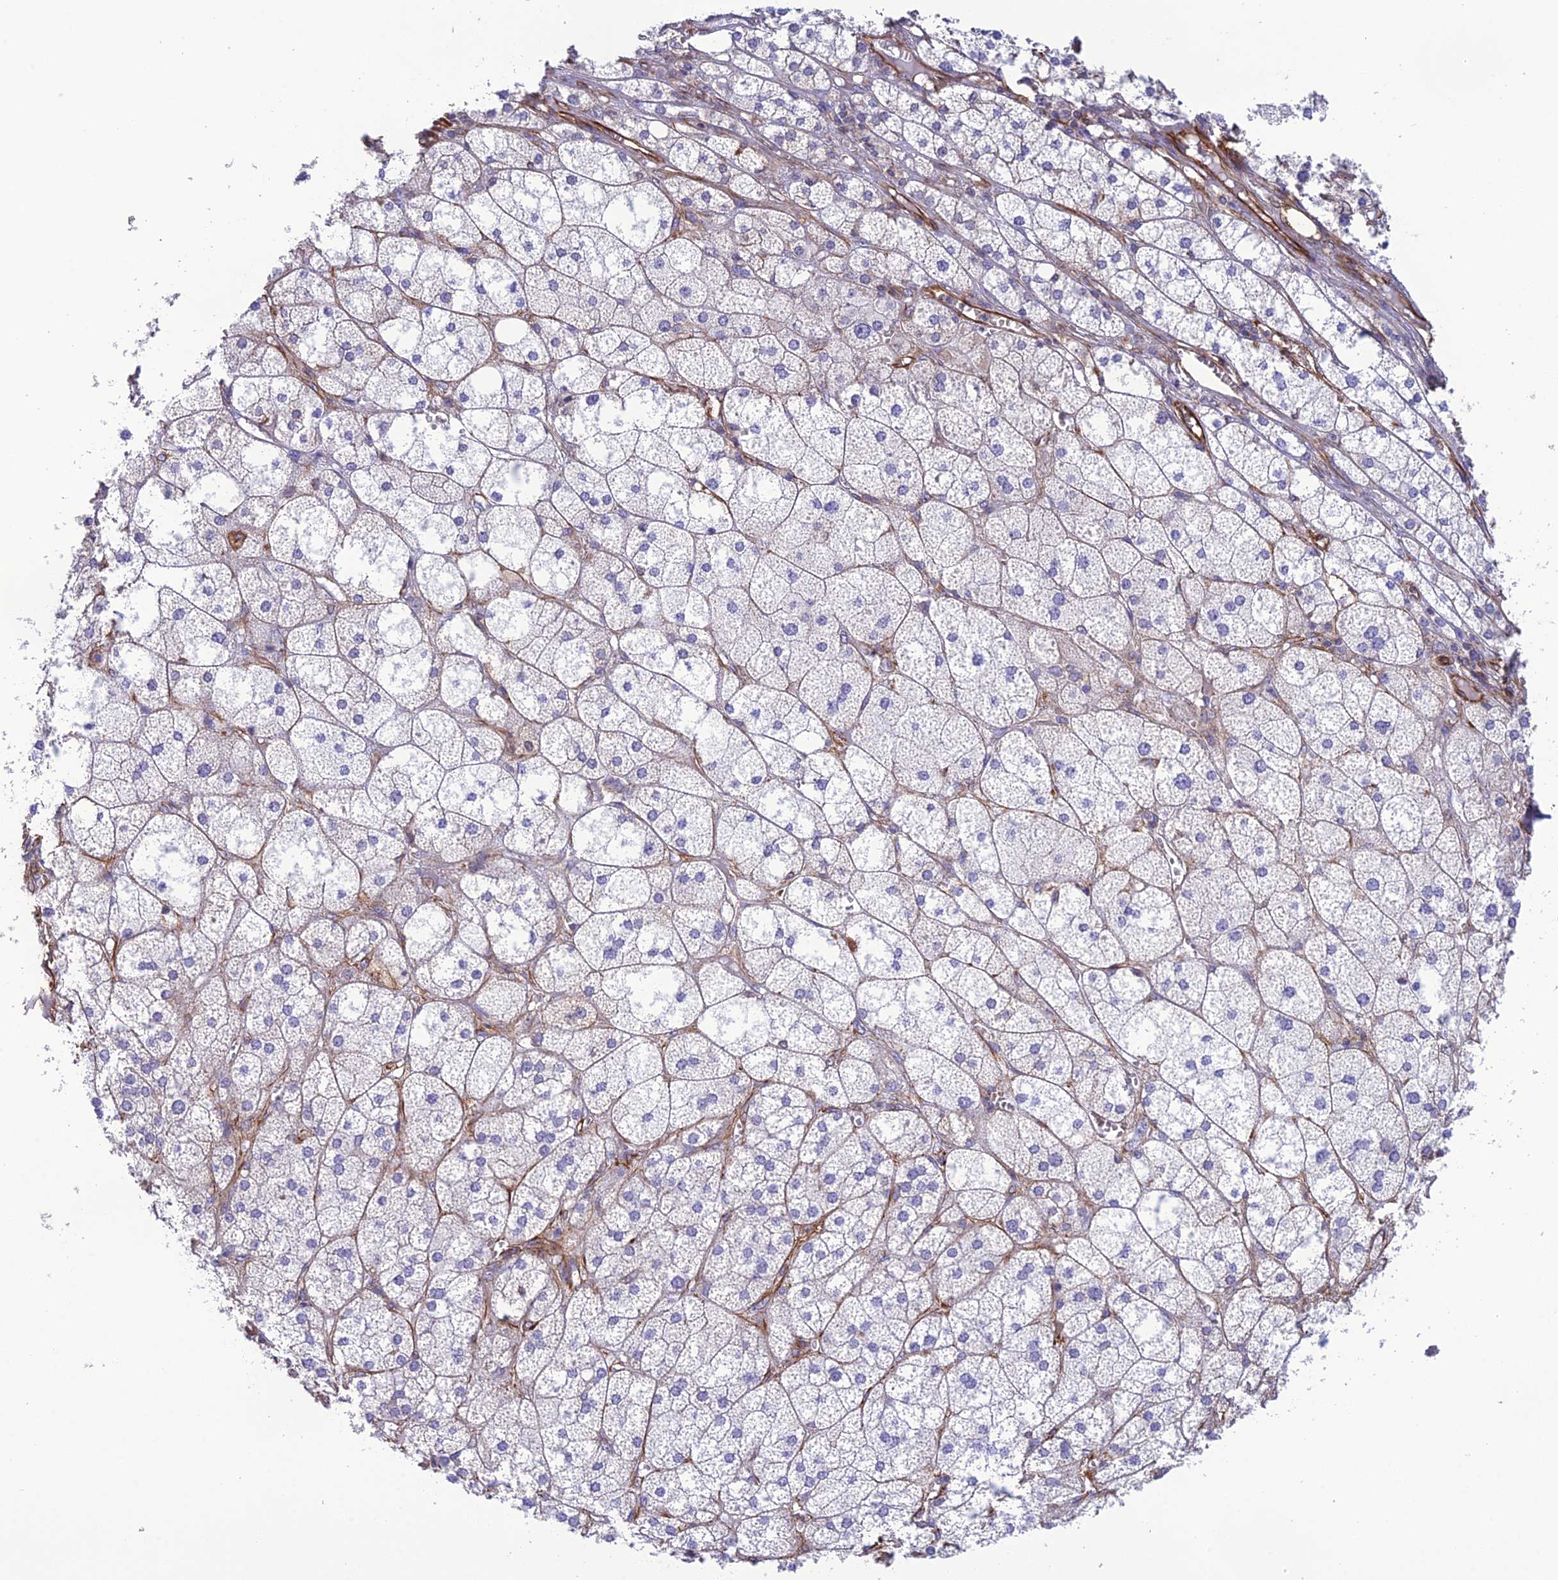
{"staining": {"intensity": "weak", "quantity": "<25%", "location": "cytoplasmic/membranous"}, "tissue": "adrenal gland", "cell_type": "Glandular cells", "image_type": "normal", "snomed": [{"axis": "morphology", "description": "Normal tissue, NOS"}, {"axis": "topography", "description": "Adrenal gland"}], "caption": "A photomicrograph of human adrenal gland is negative for staining in glandular cells. Brightfield microscopy of immunohistochemistry (IHC) stained with DAB (brown) and hematoxylin (blue), captured at high magnification.", "gene": "FBXL20", "patient": {"sex": "female", "age": 61}}